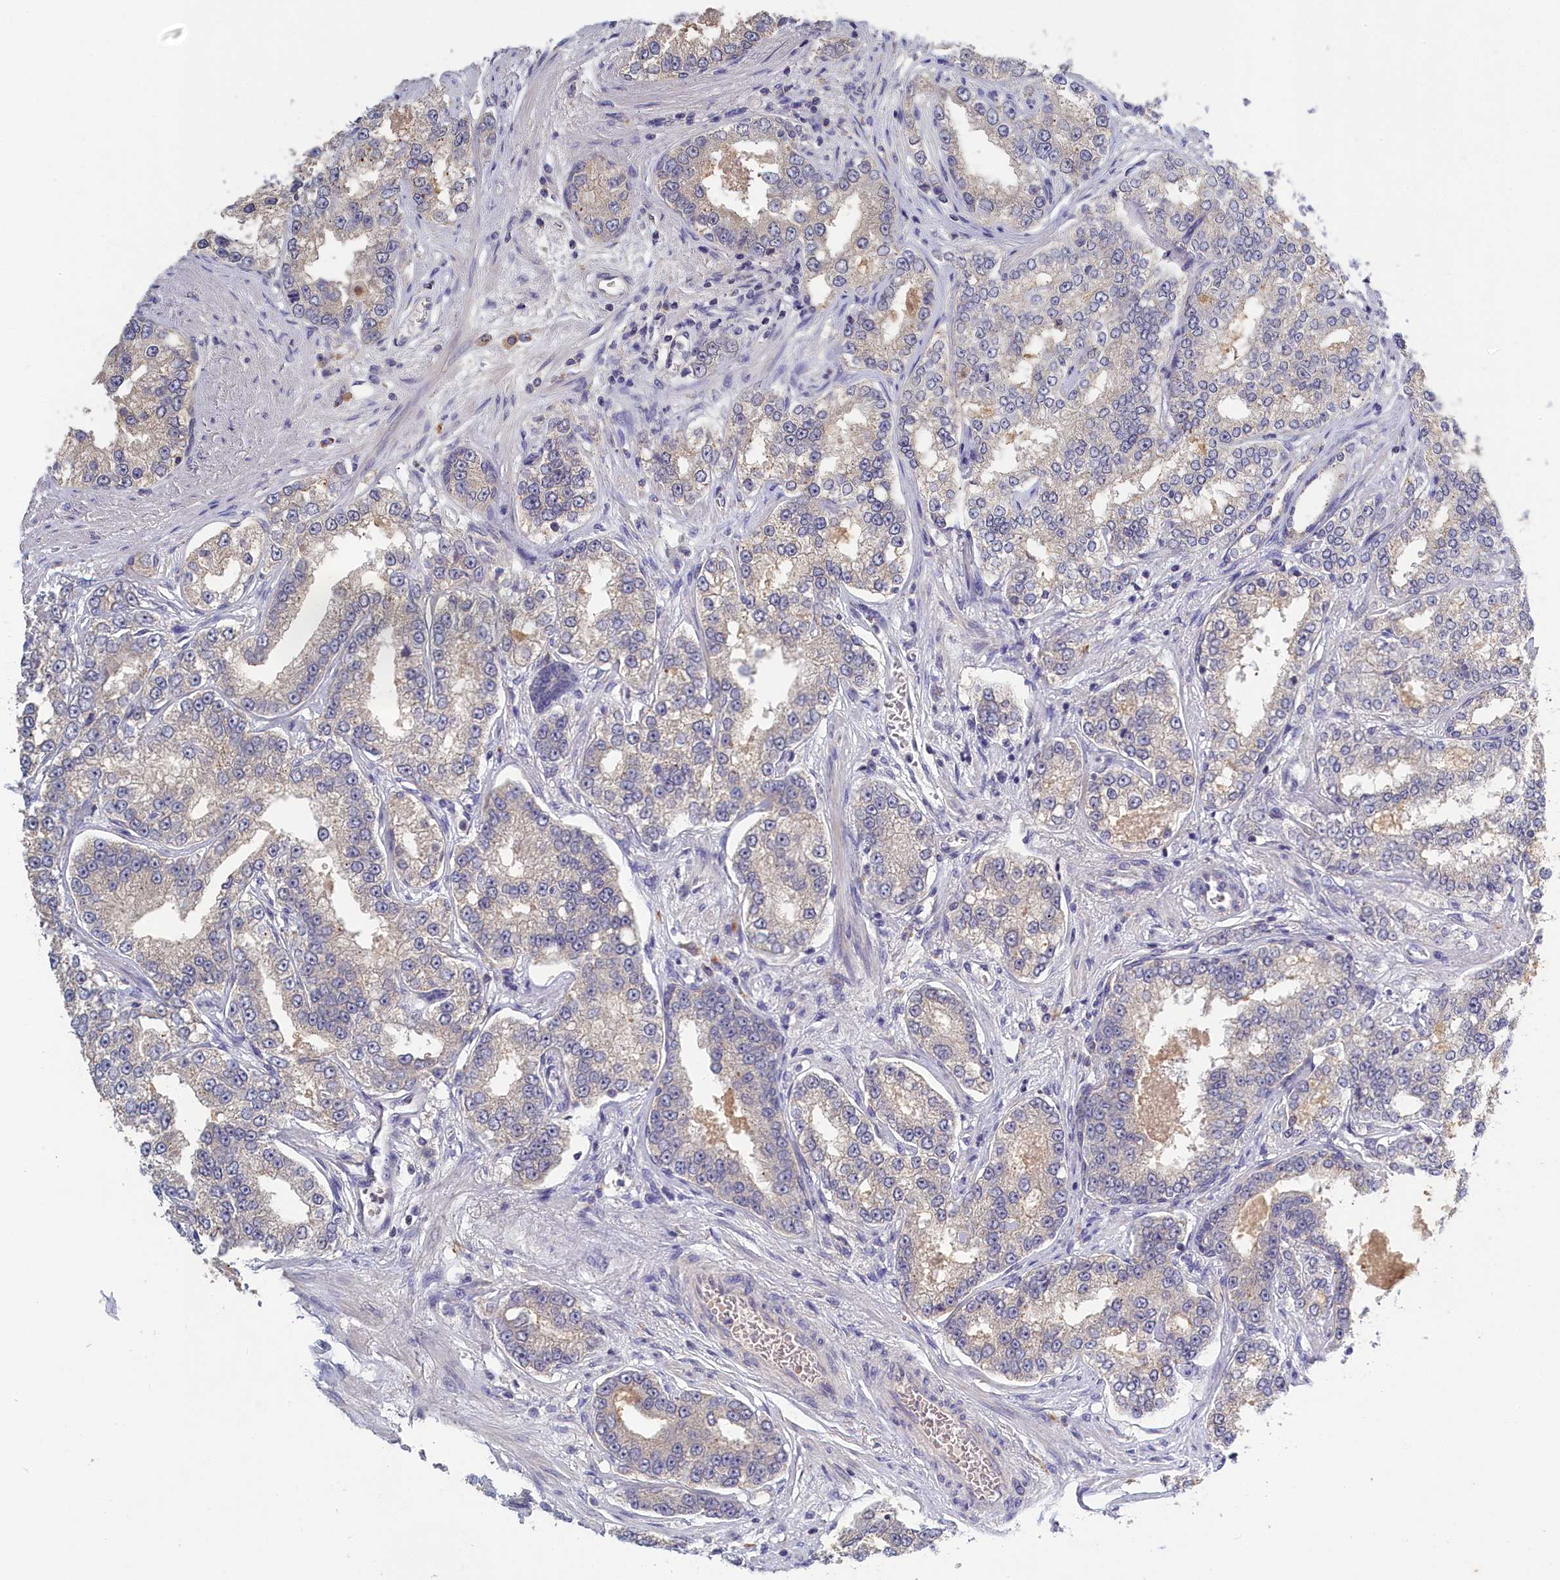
{"staining": {"intensity": "negative", "quantity": "none", "location": "none"}, "tissue": "prostate cancer", "cell_type": "Tumor cells", "image_type": "cancer", "snomed": [{"axis": "morphology", "description": "Normal tissue, NOS"}, {"axis": "morphology", "description": "Adenocarcinoma, High grade"}, {"axis": "topography", "description": "Prostate"}], "caption": "There is no significant expression in tumor cells of prostate cancer. (DAB (3,3'-diaminobenzidine) immunohistochemistry (IHC) visualized using brightfield microscopy, high magnification).", "gene": "CELF5", "patient": {"sex": "male", "age": 83}}